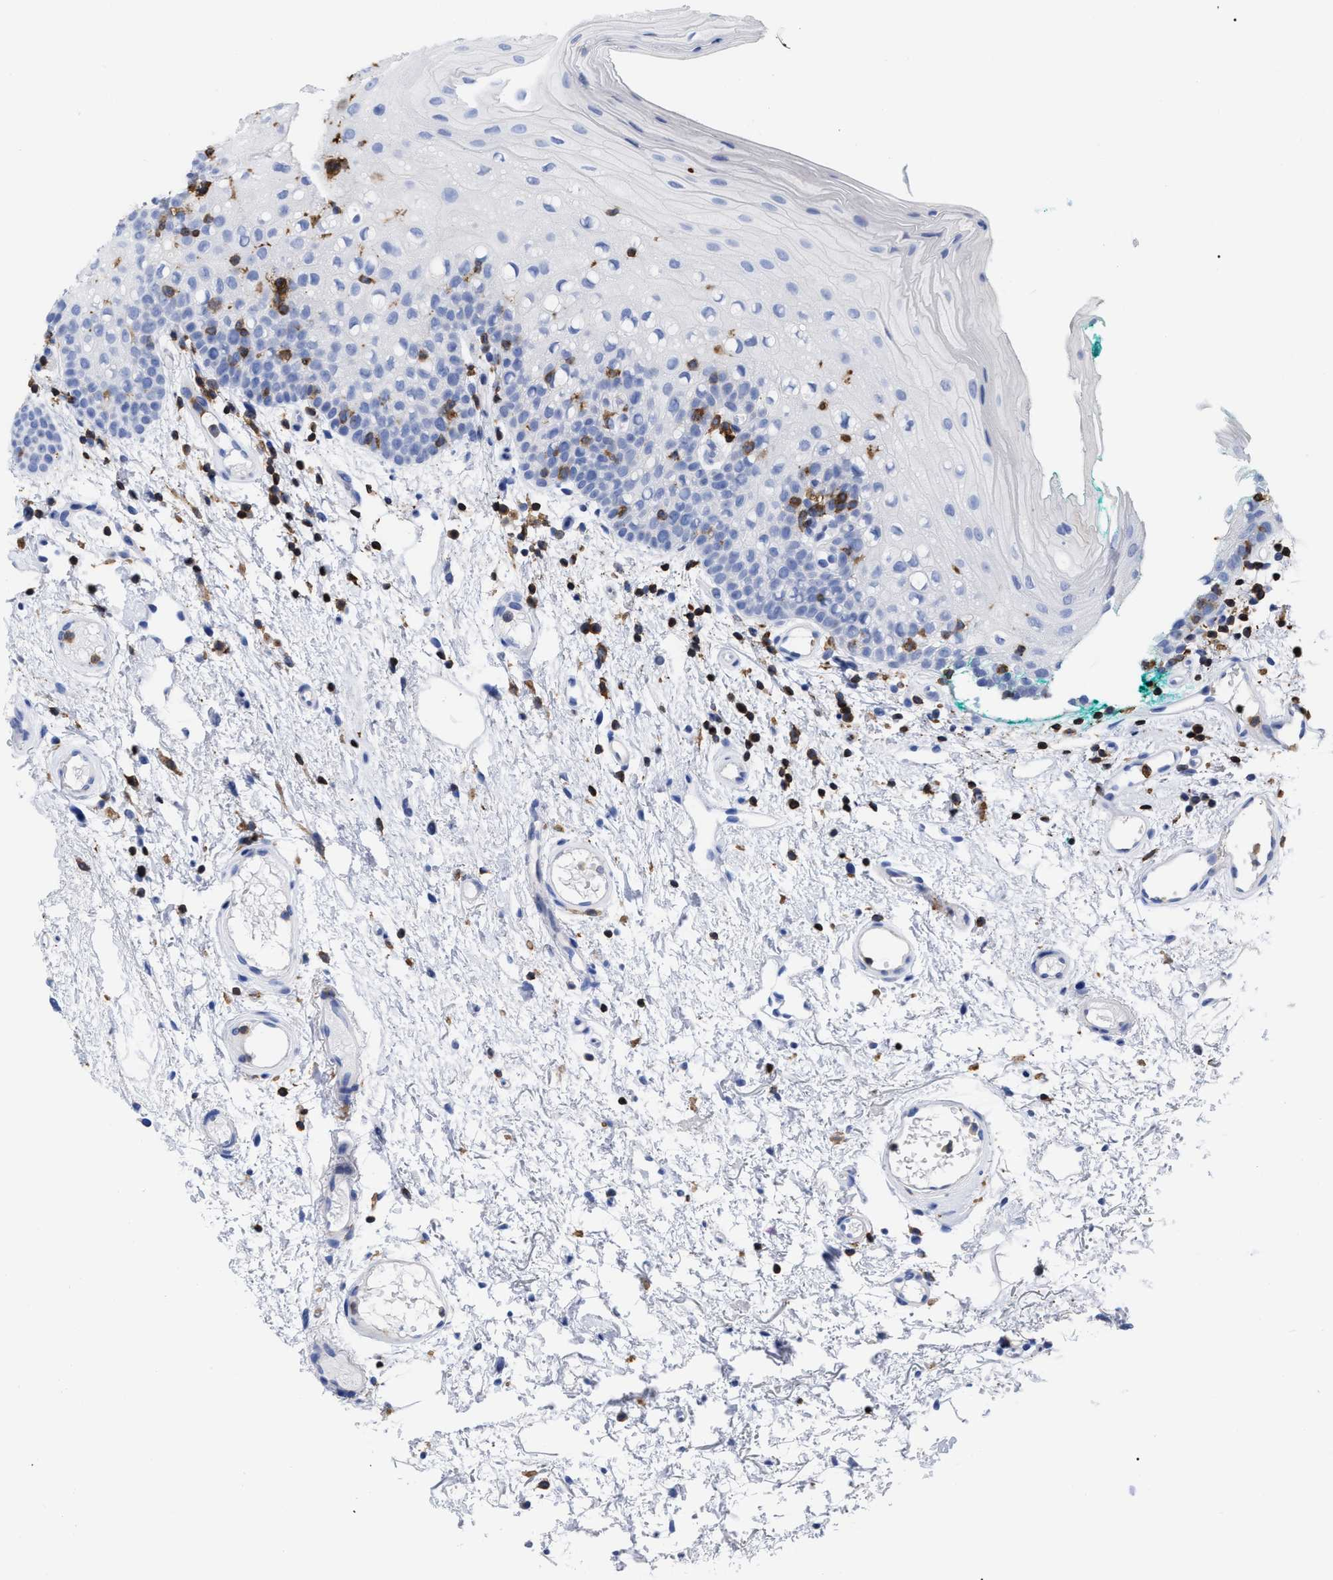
{"staining": {"intensity": "negative", "quantity": "none", "location": "none"}, "tissue": "oral mucosa", "cell_type": "Squamous epithelial cells", "image_type": "normal", "snomed": [{"axis": "morphology", "description": "Normal tissue, NOS"}, {"axis": "morphology", "description": "Squamous cell carcinoma, NOS"}, {"axis": "topography", "description": "Oral tissue"}, {"axis": "topography", "description": "Salivary gland"}, {"axis": "topography", "description": "Head-Neck"}], "caption": "The image demonstrates no significant positivity in squamous epithelial cells of oral mucosa. (Stains: DAB (3,3'-diaminobenzidine) IHC with hematoxylin counter stain, Microscopy: brightfield microscopy at high magnification).", "gene": "HCLS1", "patient": {"sex": "female", "age": 62}}